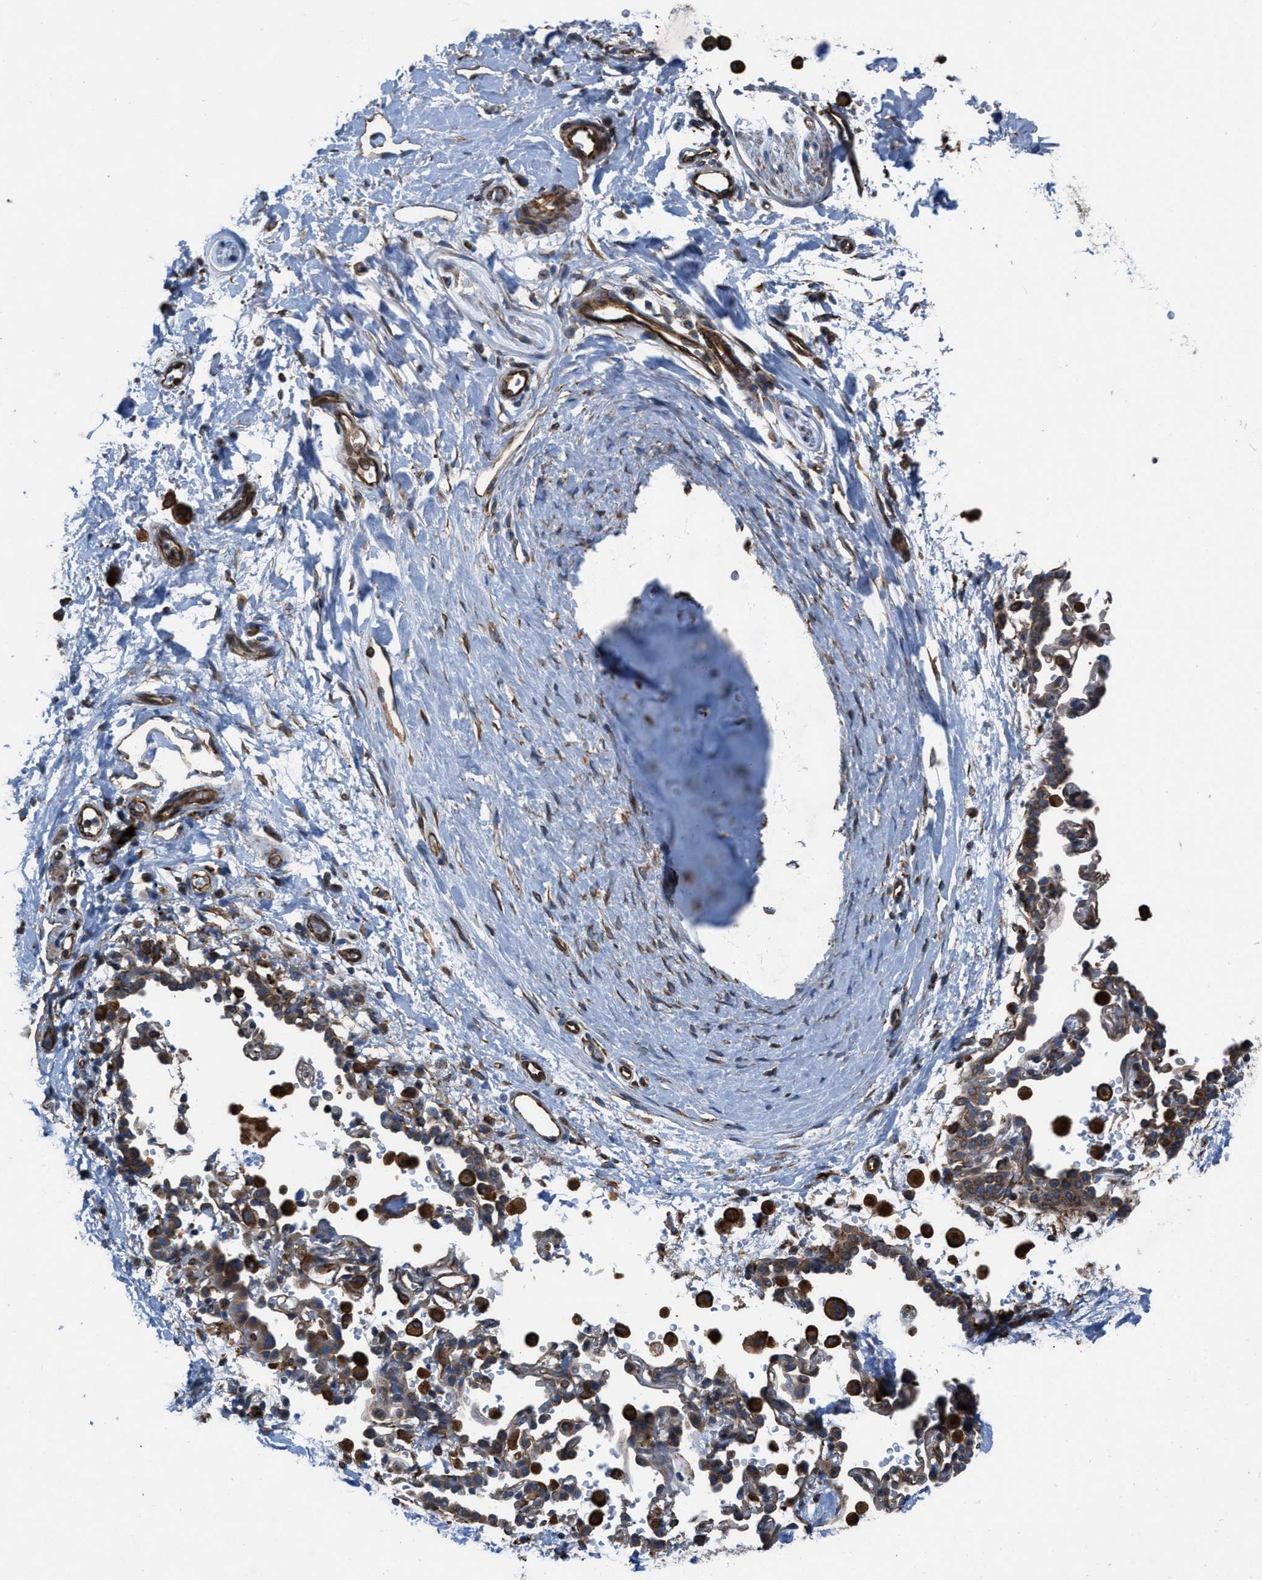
{"staining": {"intensity": "moderate", "quantity": "25%-75%", "location": "cytoplasmic/membranous"}, "tissue": "adipose tissue", "cell_type": "Adipocytes", "image_type": "normal", "snomed": [{"axis": "morphology", "description": "Normal tissue, NOS"}, {"axis": "topography", "description": "Breast"}, {"axis": "topography", "description": "Soft tissue"}], "caption": "Moderate cytoplasmic/membranous positivity for a protein is appreciated in approximately 25%-75% of adipocytes of benign adipose tissue using immunohistochemistry (IHC).", "gene": "SLC6A9", "patient": {"sex": "female", "age": 75}}